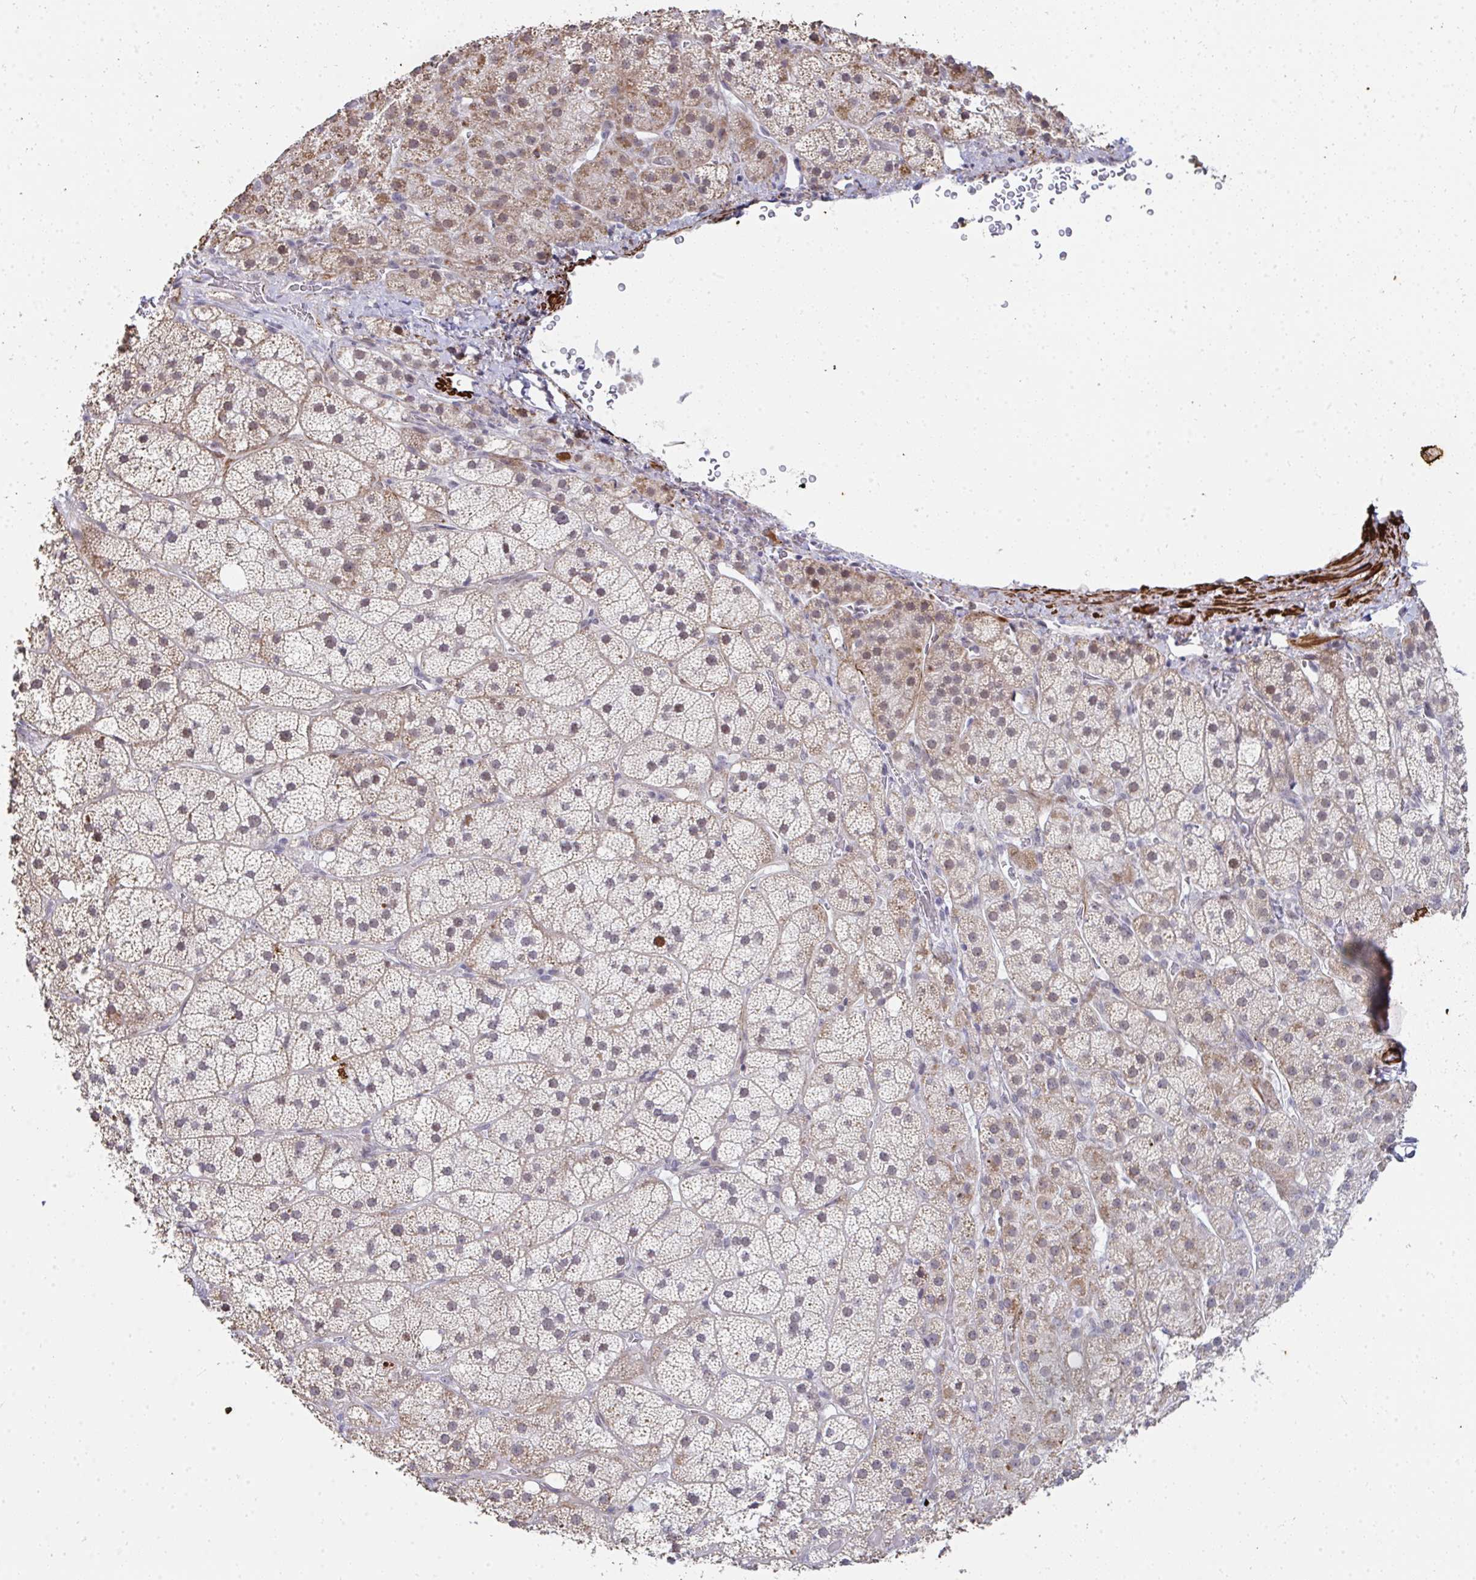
{"staining": {"intensity": "moderate", "quantity": "25%-75%", "location": "cytoplasmic/membranous"}, "tissue": "adrenal gland", "cell_type": "Glandular cells", "image_type": "normal", "snomed": [{"axis": "morphology", "description": "Normal tissue, NOS"}, {"axis": "topography", "description": "Adrenal gland"}], "caption": "The image shows a brown stain indicating the presence of a protein in the cytoplasmic/membranous of glandular cells in adrenal gland. (IHC, brightfield microscopy, high magnification).", "gene": "GINS2", "patient": {"sex": "male", "age": 57}}